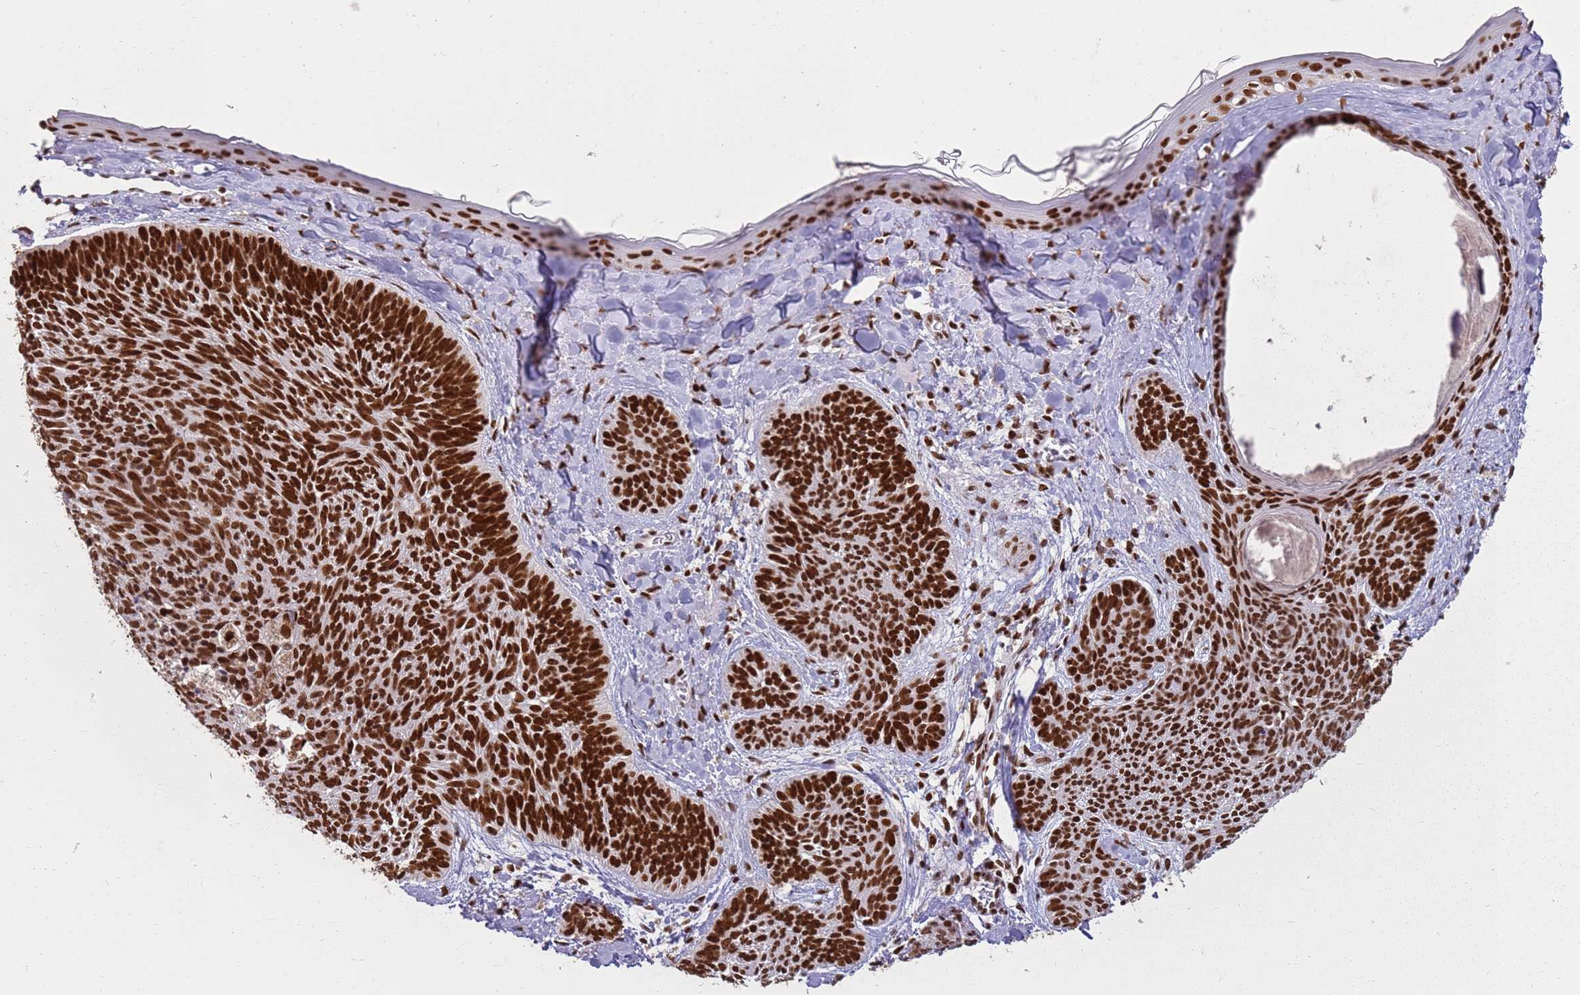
{"staining": {"intensity": "strong", "quantity": ">75%", "location": "nuclear"}, "tissue": "skin cancer", "cell_type": "Tumor cells", "image_type": "cancer", "snomed": [{"axis": "morphology", "description": "Basal cell carcinoma"}, {"axis": "topography", "description": "Skin"}], "caption": "Immunohistochemistry of human basal cell carcinoma (skin) displays high levels of strong nuclear expression in approximately >75% of tumor cells.", "gene": "TENT4A", "patient": {"sex": "female", "age": 81}}